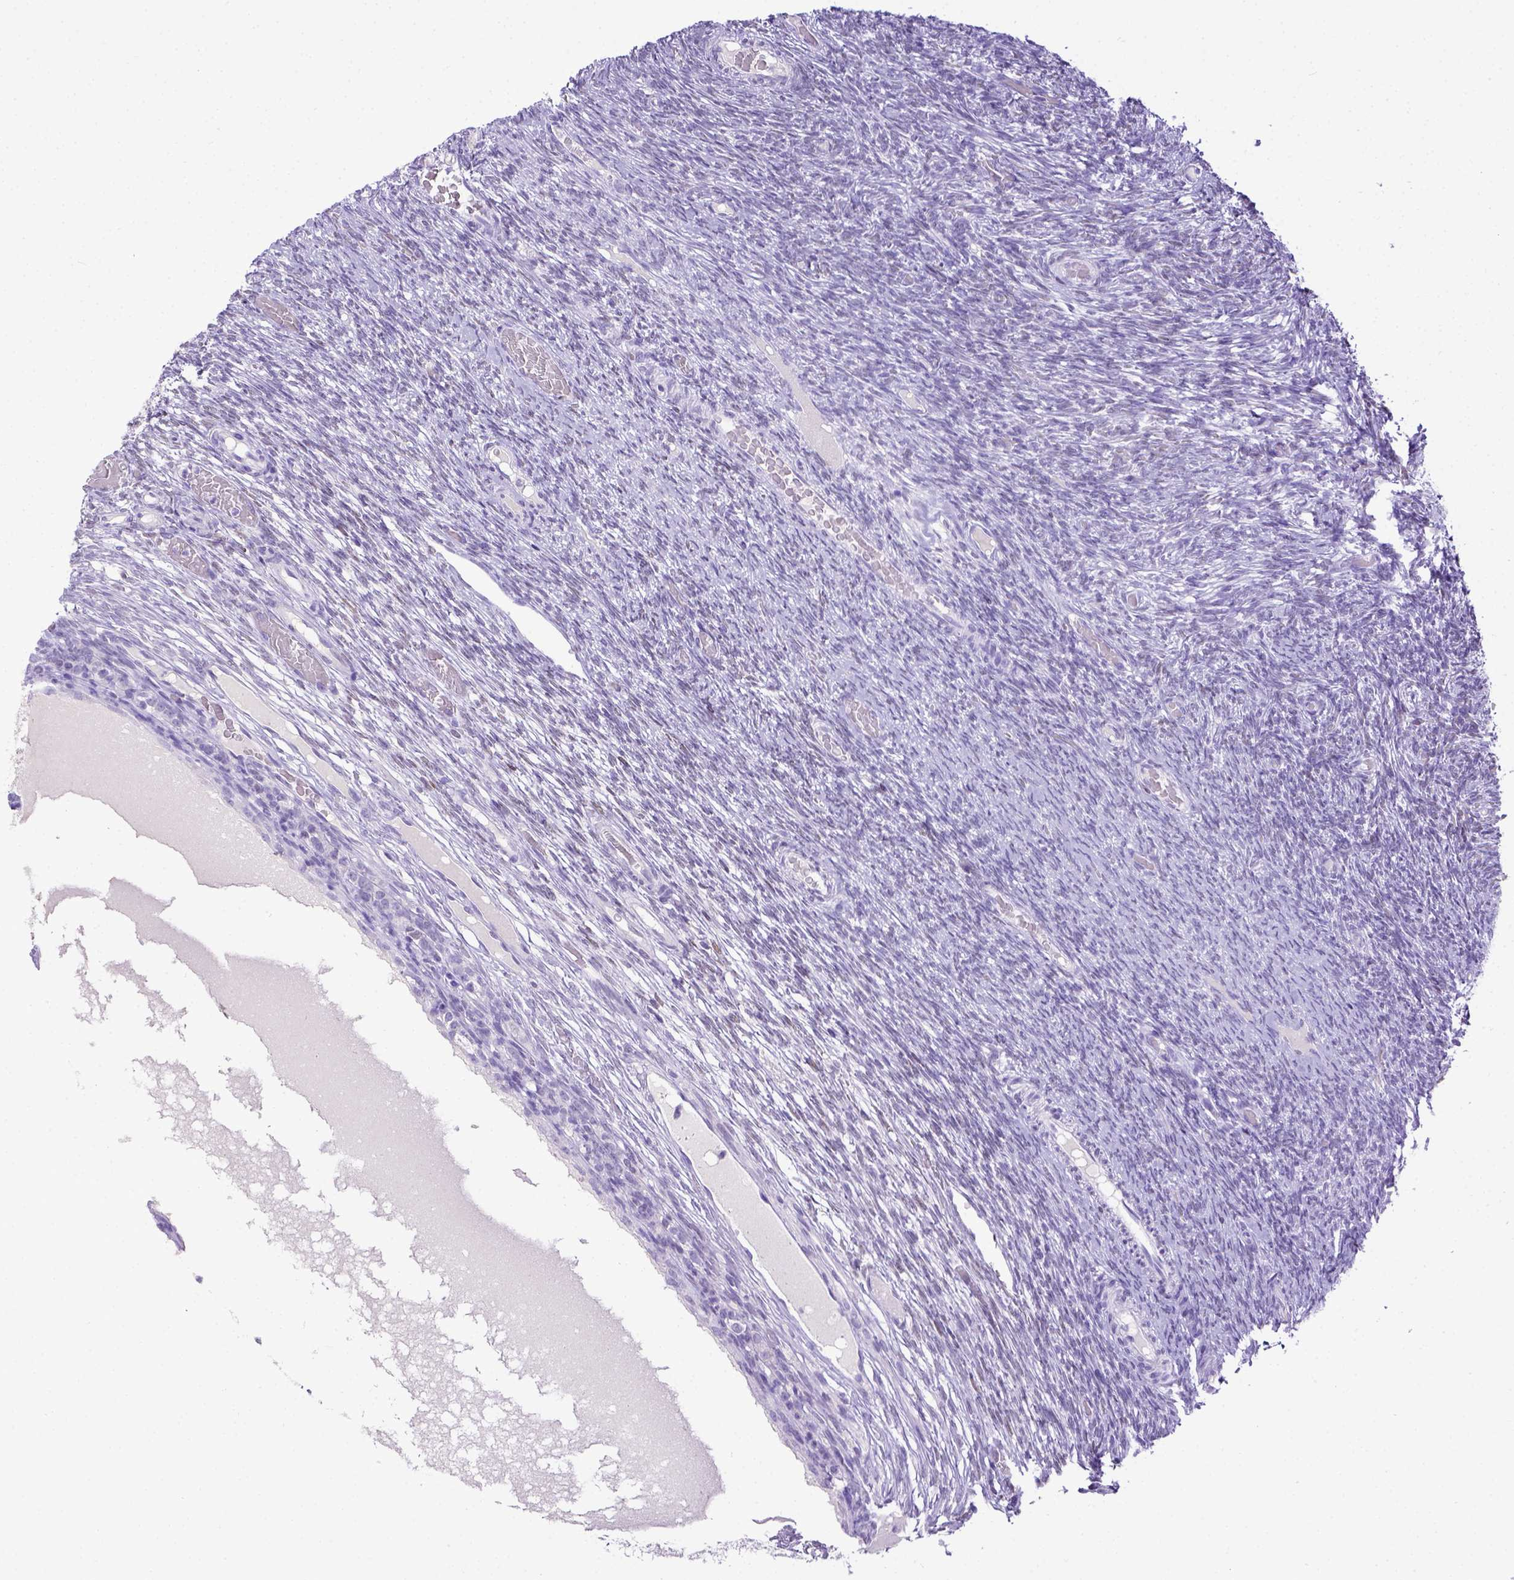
{"staining": {"intensity": "weak", "quantity": "<25%", "location": "nuclear"}, "tissue": "ovary", "cell_type": "Ovarian stroma cells", "image_type": "normal", "snomed": [{"axis": "morphology", "description": "Normal tissue, NOS"}, {"axis": "topography", "description": "Ovary"}], "caption": "The image exhibits no significant staining in ovarian stroma cells of ovary.", "gene": "ESR1", "patient": {"sex": "female", "age": 34}}